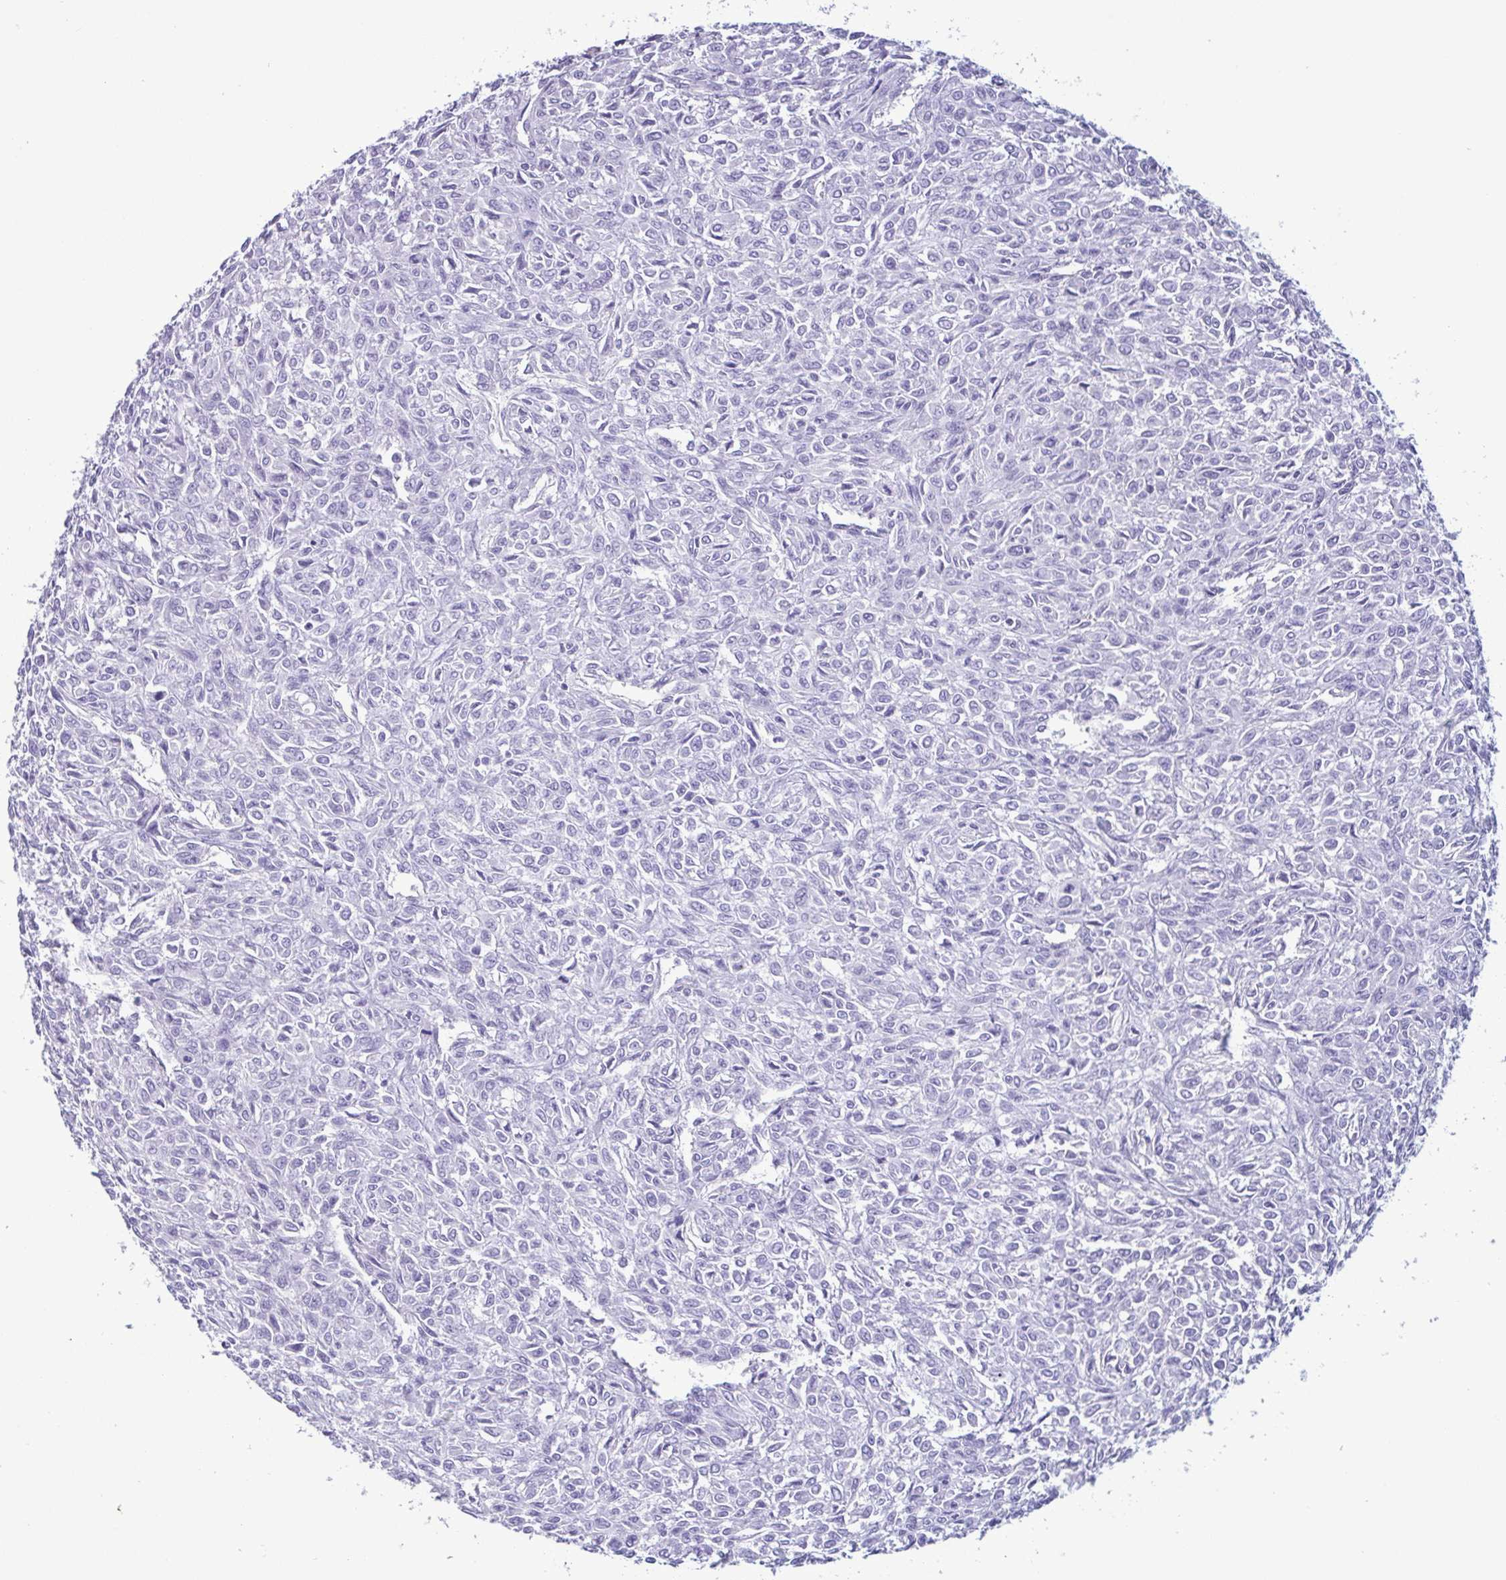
{"staining": {"intensity": "negative", "quantity": "none", "location": "none"}, "tissue": "renal cancer", "cell_type": "Tumor cells", "image_type": "cancer", "snomed": [{"axis": "morphology", "description": "Adenocarcinoma, NOS"}, {"axis": "topography", "description": "Kidney"}], "caption": "High magnification brightfield microscopy of renal adenocarcinoma stained with DAB (3,3'-diaminobenzidine) (brown) and counterstained with hematoxylin (blue): tumor cells show no significant expression.", "gene": "LTF", "patient": {"sex": "male", "age": 58}}